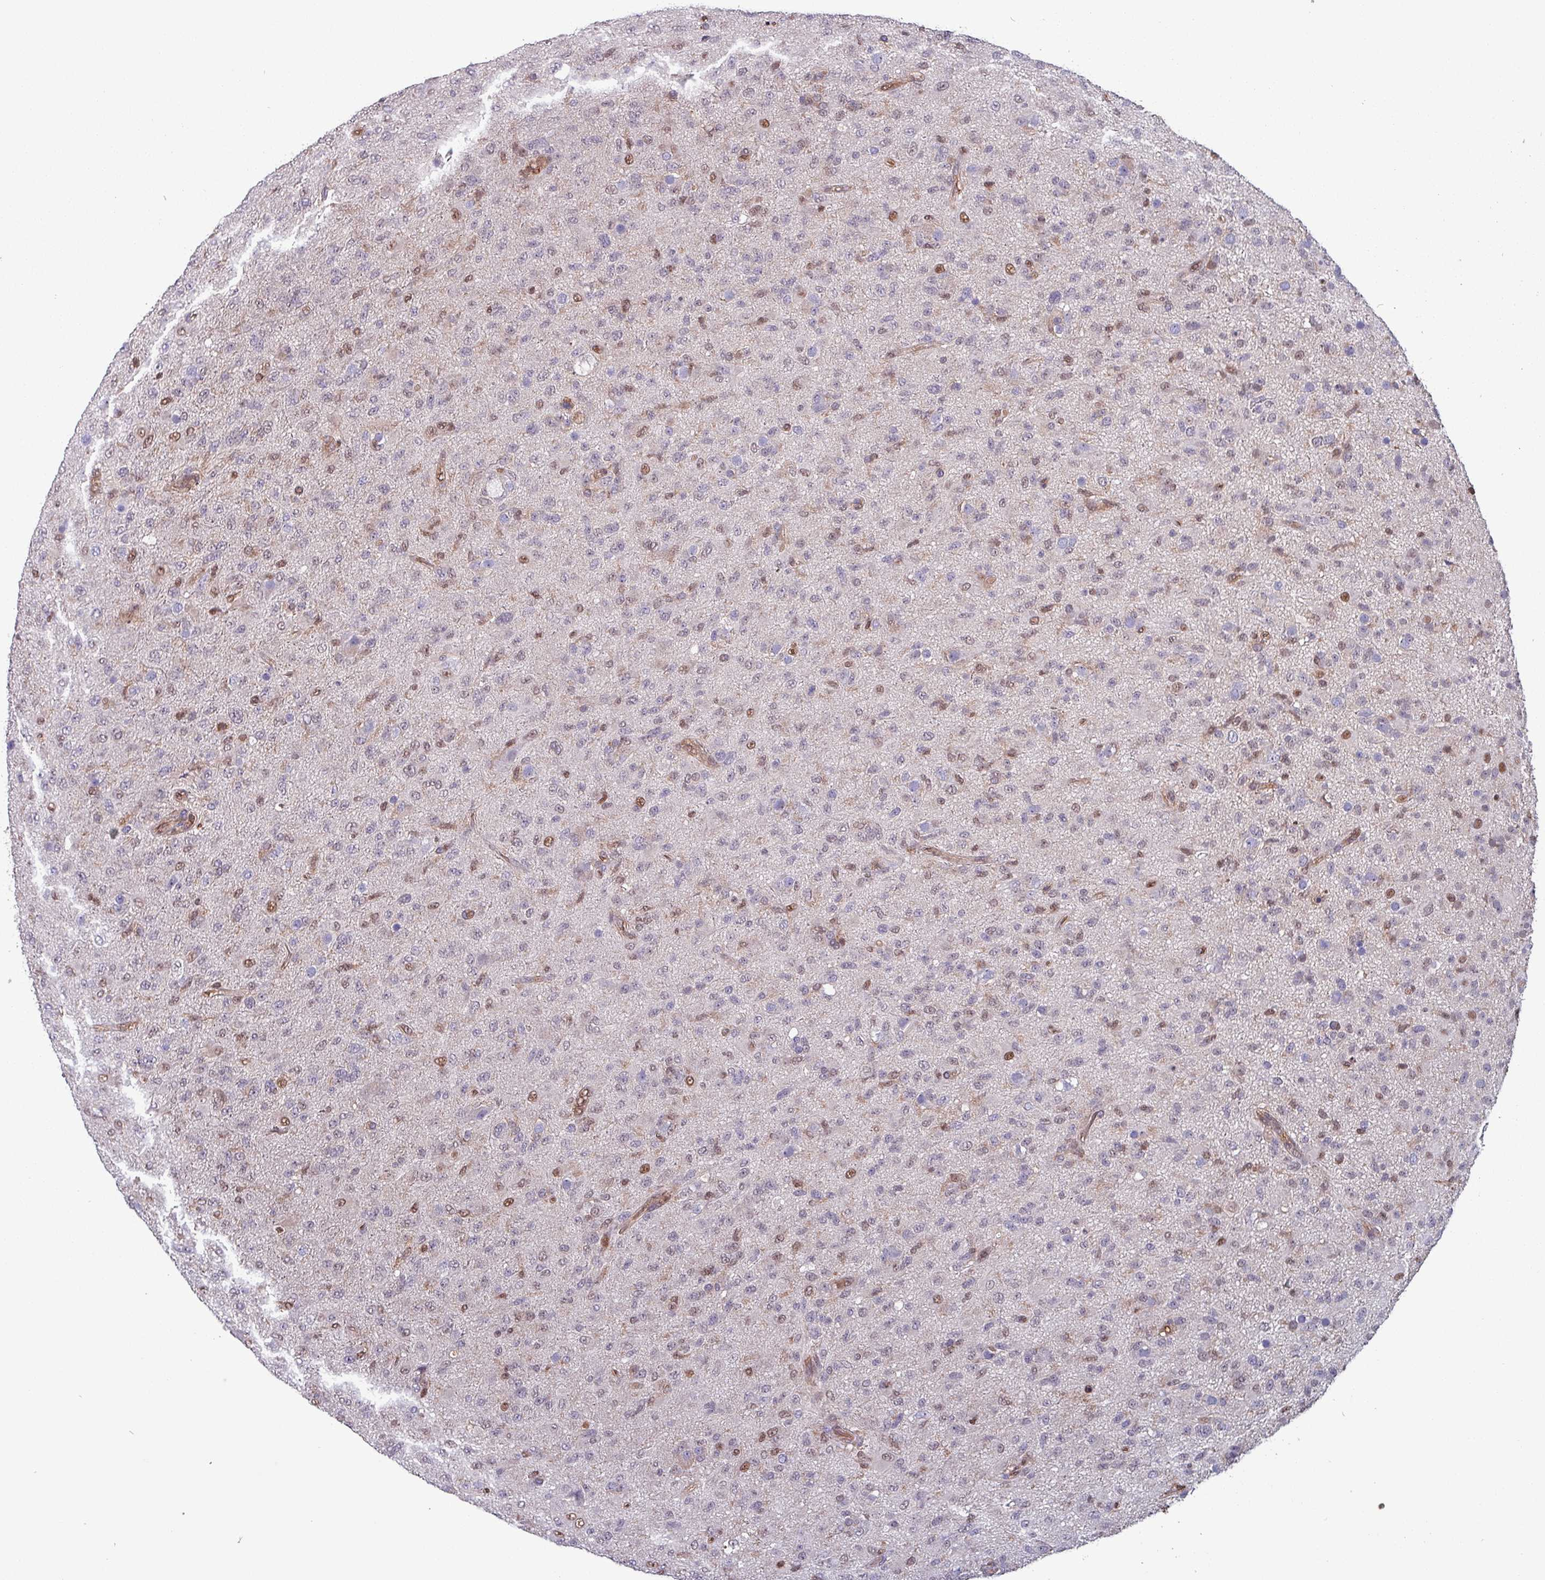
{"staining": {"intensity": "weak", "quantity": "<25%", "location": "nuclear"}, "tissue": "glioma", "cell_type": "Tumor cells", "image_type": "cancer", "snomed": [{"axis": "morphology", "description": "Glioma, malignant, Low grade"}, {"axis": "topography", "description": "Brain"}], "caption": "Micrograph shows no protein positivity in tumor cells of malignant glioma (low-grade) tissue. (Brightfield microscopy of DAB IHC at high magnification).", "gene": "PSMB8", "patient": {"sex": "male", "age": 65}}